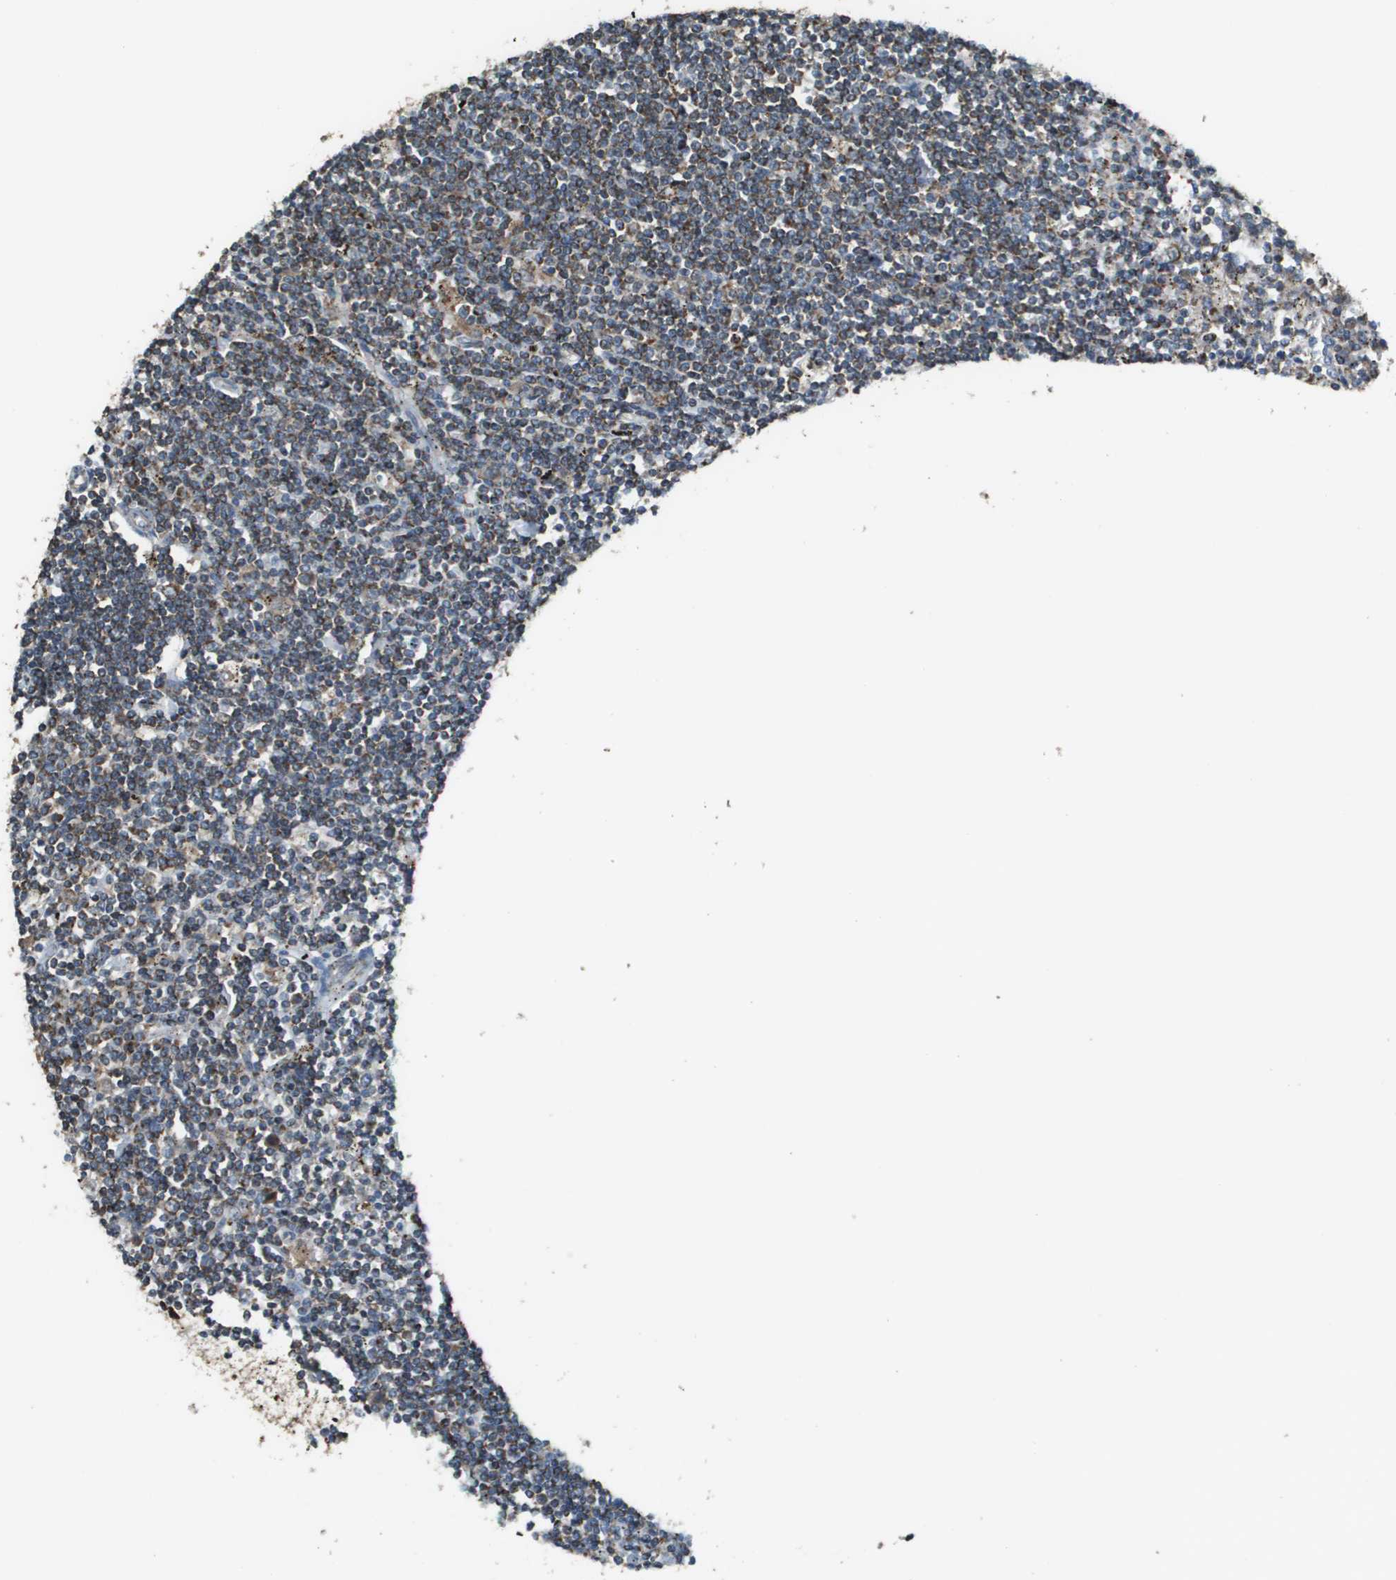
{"staining": {"intensity": "weak", "quantity": "25%-75%", "location": "cytoplasmic/membranous"}, "tissue": "lymphoma", "cell_type": "Tumor cells", "image_type": "cancer", "snomed": [{"axis": "morphology", "description": "Malignant lymphoma, non-Hodgkin's type, Low grade"}, {"axis": "topography", "description": "Spleen"}], "caption": "This micrograph displays low-grade malignant lymphoma, non-Hodgkin's type stained with IHC to label a protein in brown. The cytoplasmic/membranous of tumor cells show weak positivity for the protein. Nuclei are counter-stained blue.", "gene": "FH", "patient": {"sex": "male", "age": 76}}